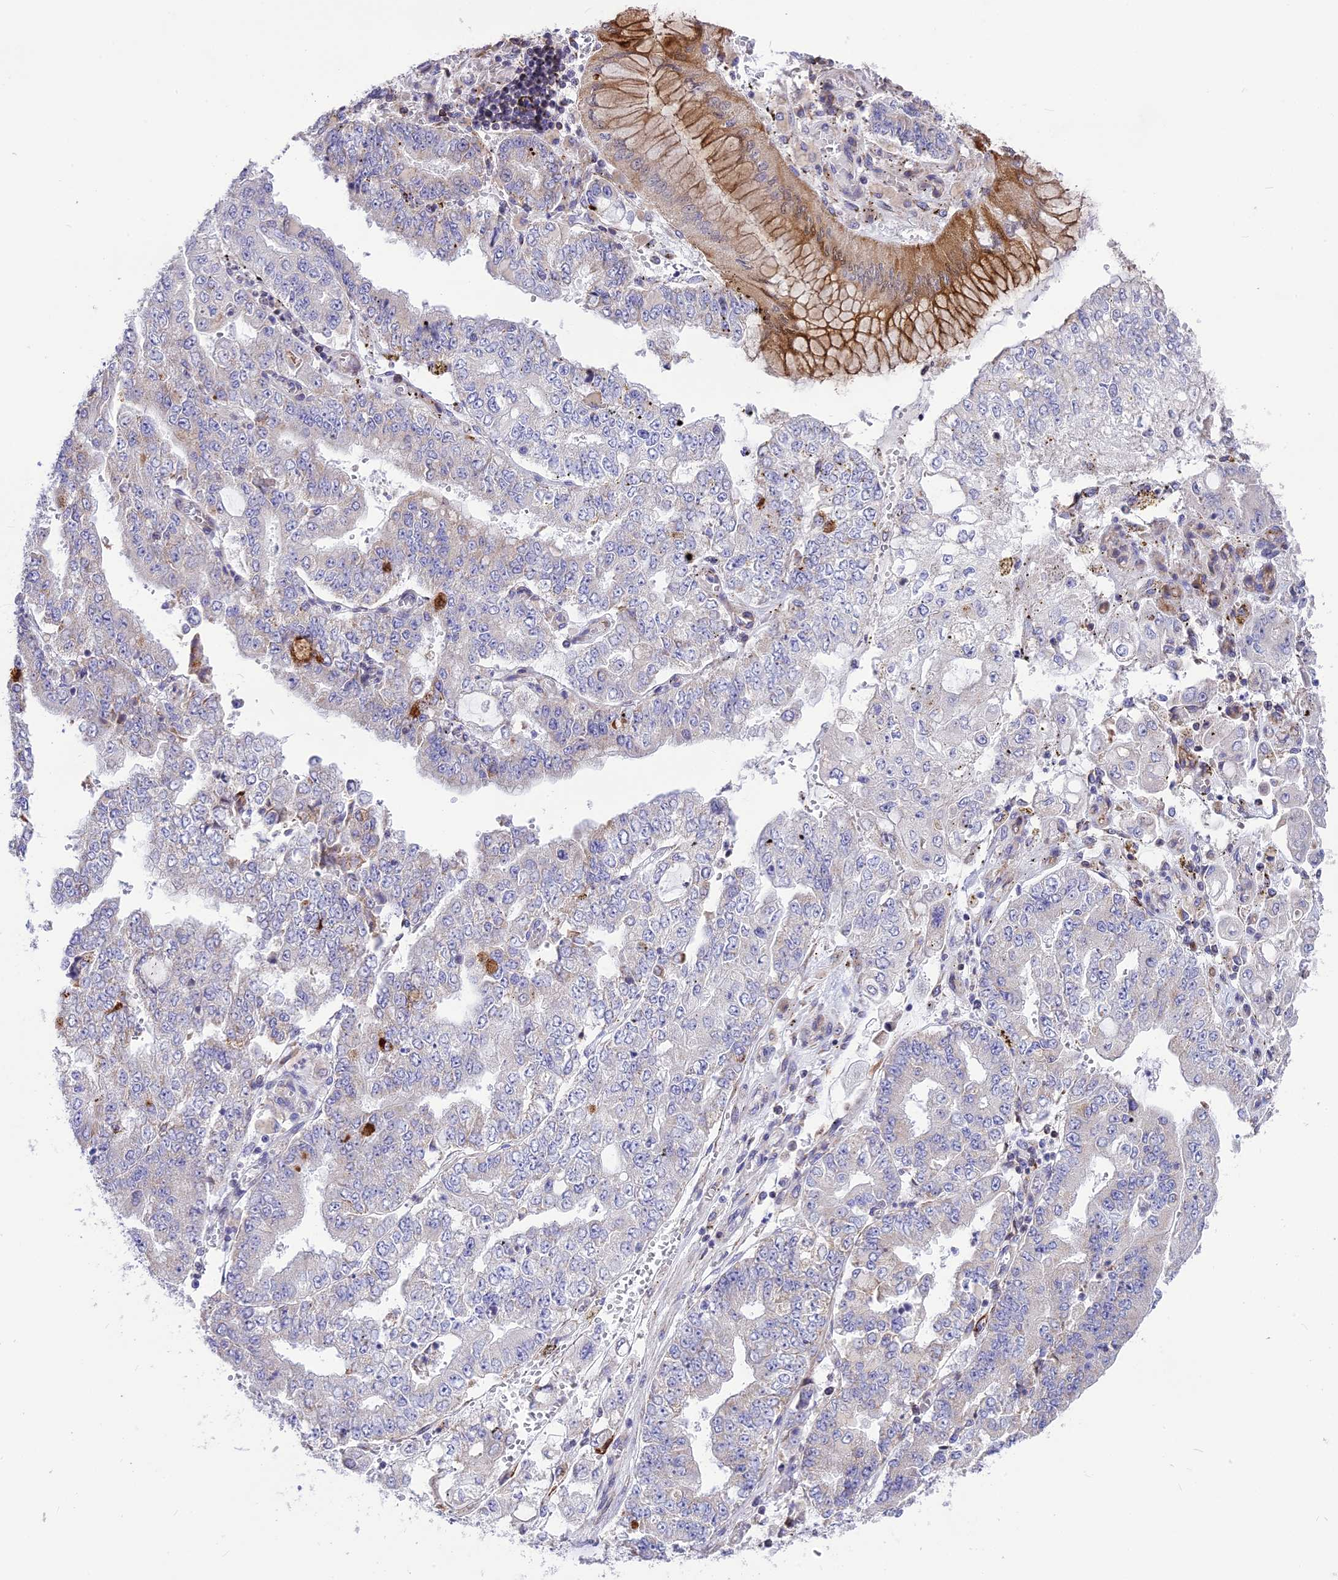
{"staining": {"intensity": "negative", "quantity": "none", "location": "none"}, "tissue": "stomach cancer", "cell_type": "Tumor cells", "image_type": "cancer", "snomed": [{"axis": "morphology", "description": "Adenocarcinoma, NOS"}, {"axis": "topography", "description": "Stomach"}], "caption": "Adenocarcinoma (stomach) was stained to show a protein in brown. There is no significant expression in tumor cells. The staining is performed using DAB (3,3'-diaminobenzidine) brown chromogen with nuclei counter-stained in using hematoxylin.", "gene": "DOC2B", "patient": {"sex": "male", "age": 76}}